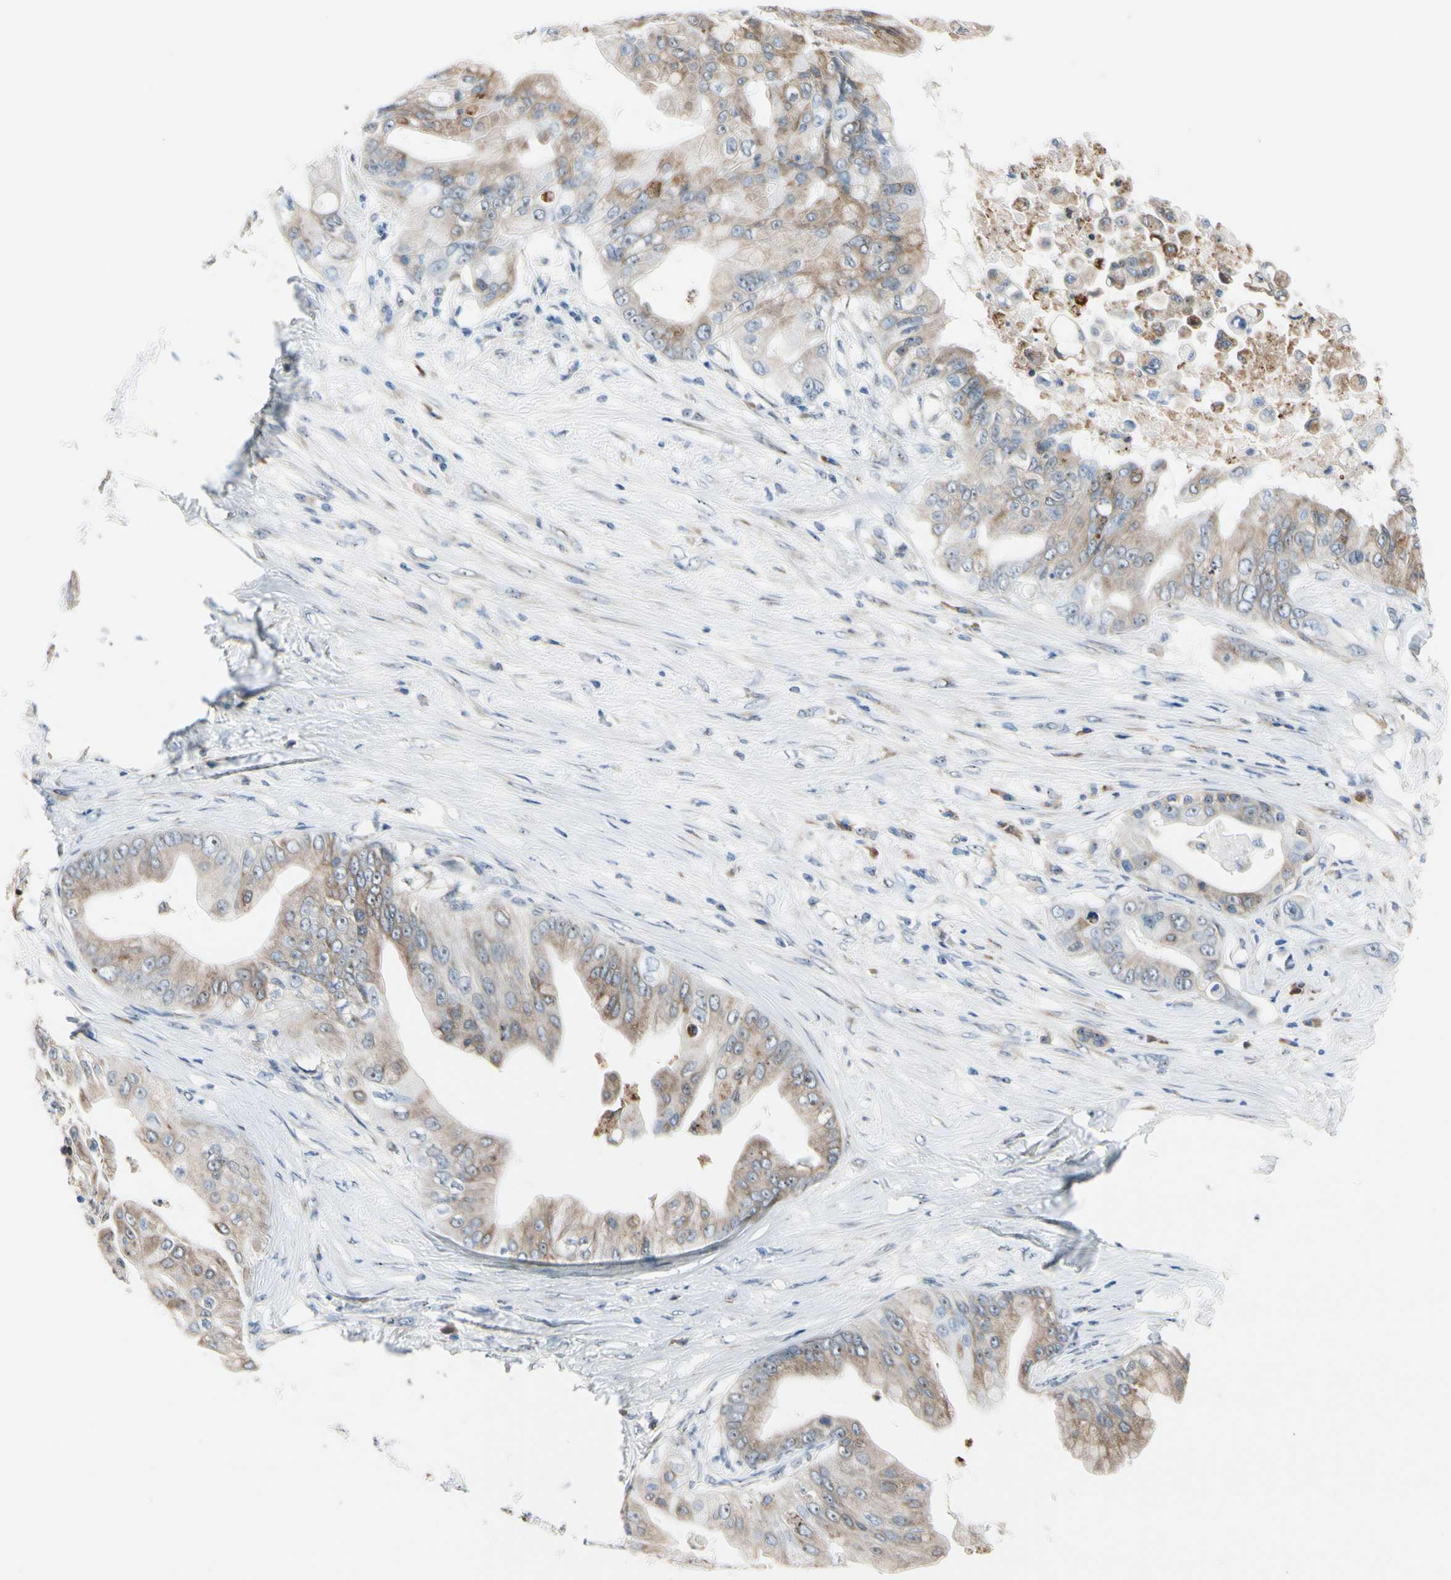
{"staining": {"intensity": "weak", "quantity": ">75%", "location": "cytoplasmic/membranous"}, "tissue": "pancreatic cancer", "cell_type": "Tumor cells", "image_type": "cancer", "snomed": [{"axis": "morphology", "description": "Adenocarcinoma, NOS"}, {"axis": "topography", "description": "Pancreas"}], "caption": "Protein analysis of pancreatic cancer tissue demonstrates weak cytoplasmic/membranous staining in approximately >75% of tumor cells.", "gene": "TMED7", "patient": {"sex": "female", "age": 75}}